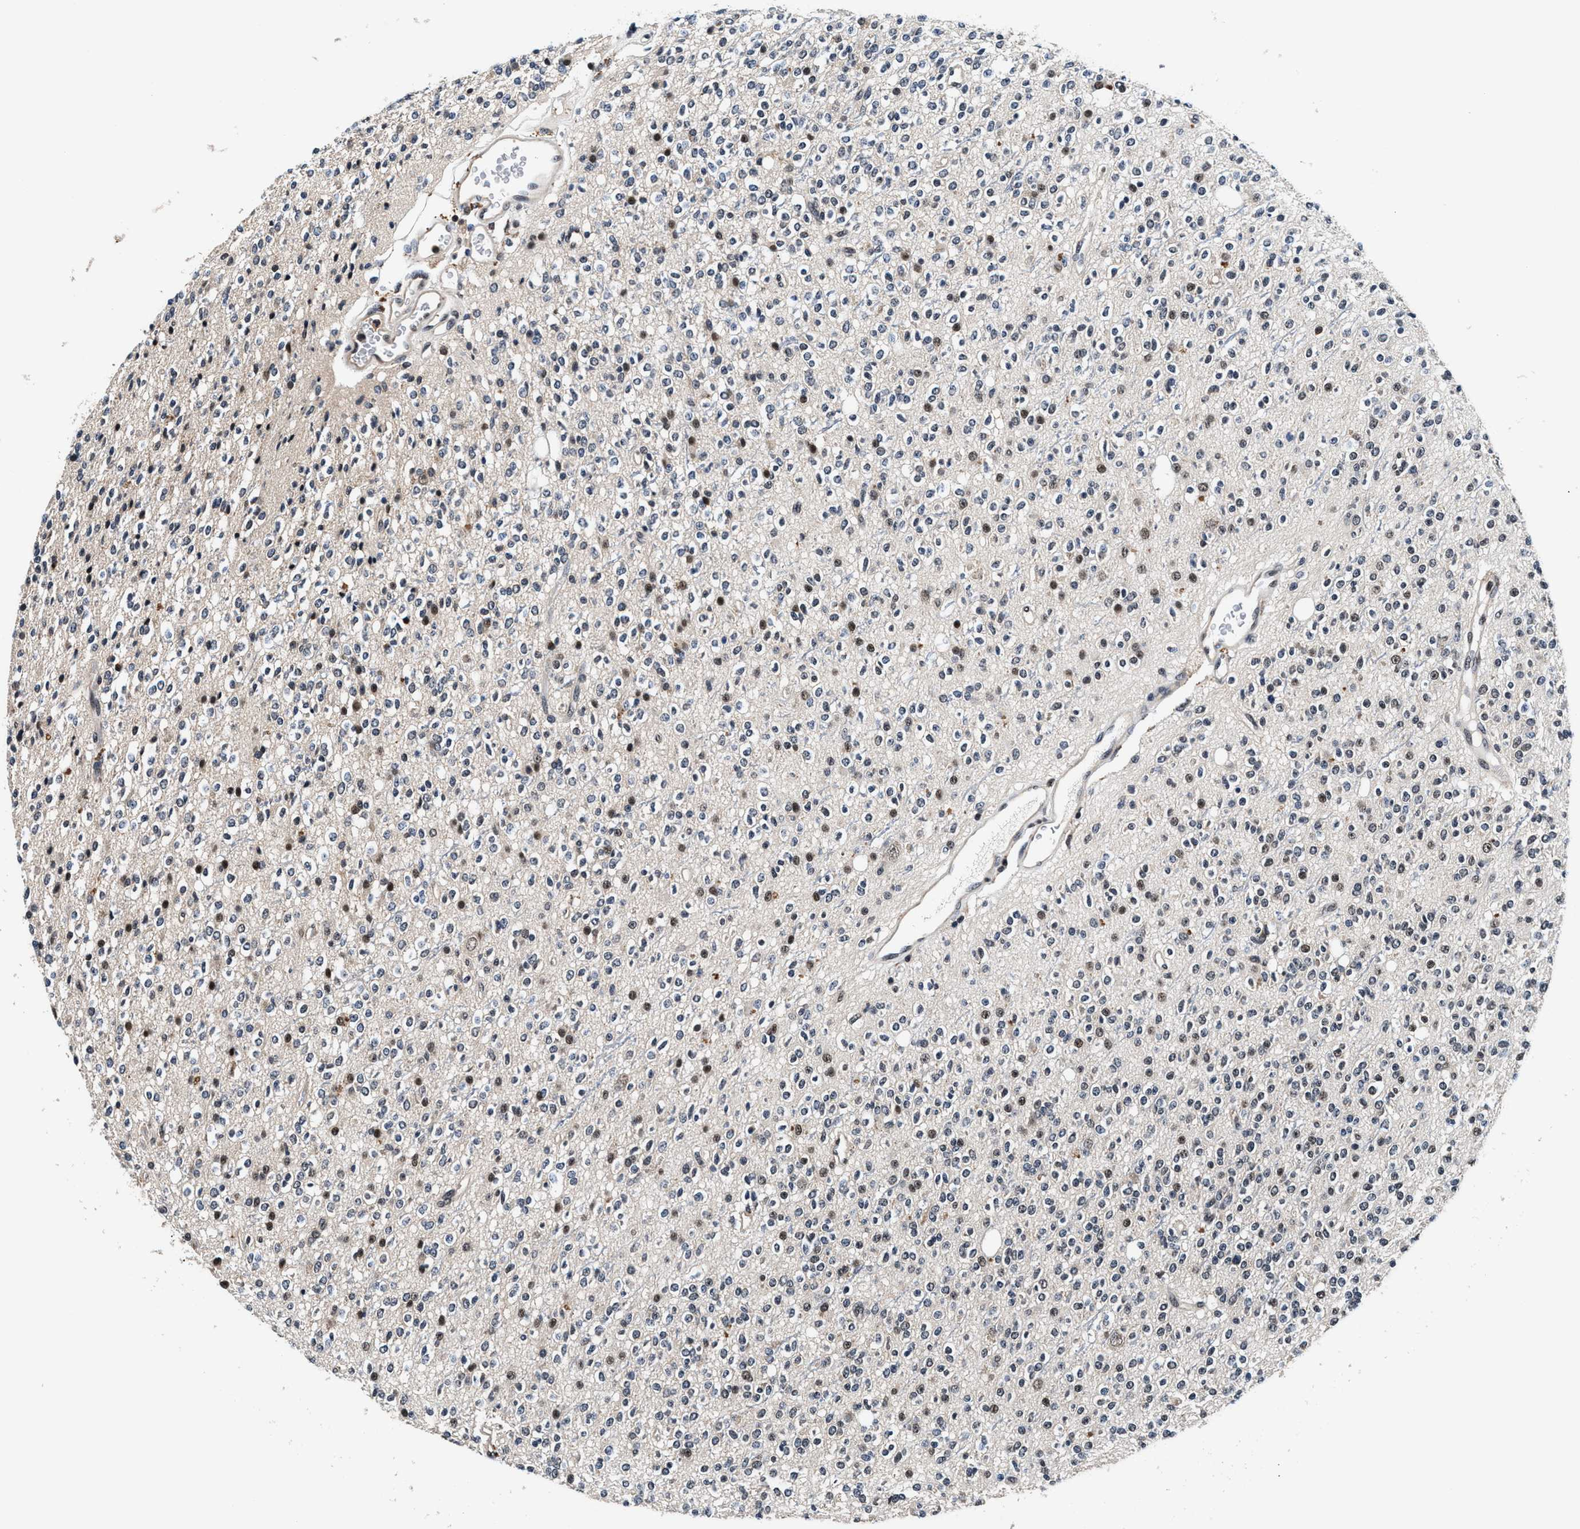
{"staining": {"intensity": "moderate", "quantity": "25%-75%", "location": "nuclear"}, "tissue": "glioma", "cell_type": "Tumor cells", "image_type": "cancer", "snomed": [{"axis": "morphology", "description": "Glioma, malignant, High grade"}, {"axis": "topography", "description": "Brain"}], "caption": "Brown immunohistochemical staining in human malignant high-grade glioma exhibits moderate nuclear positivity in about 25%-75% of tumor cells.", "gene": "USP16", "patient": {"sex": "male", "age": 34}}